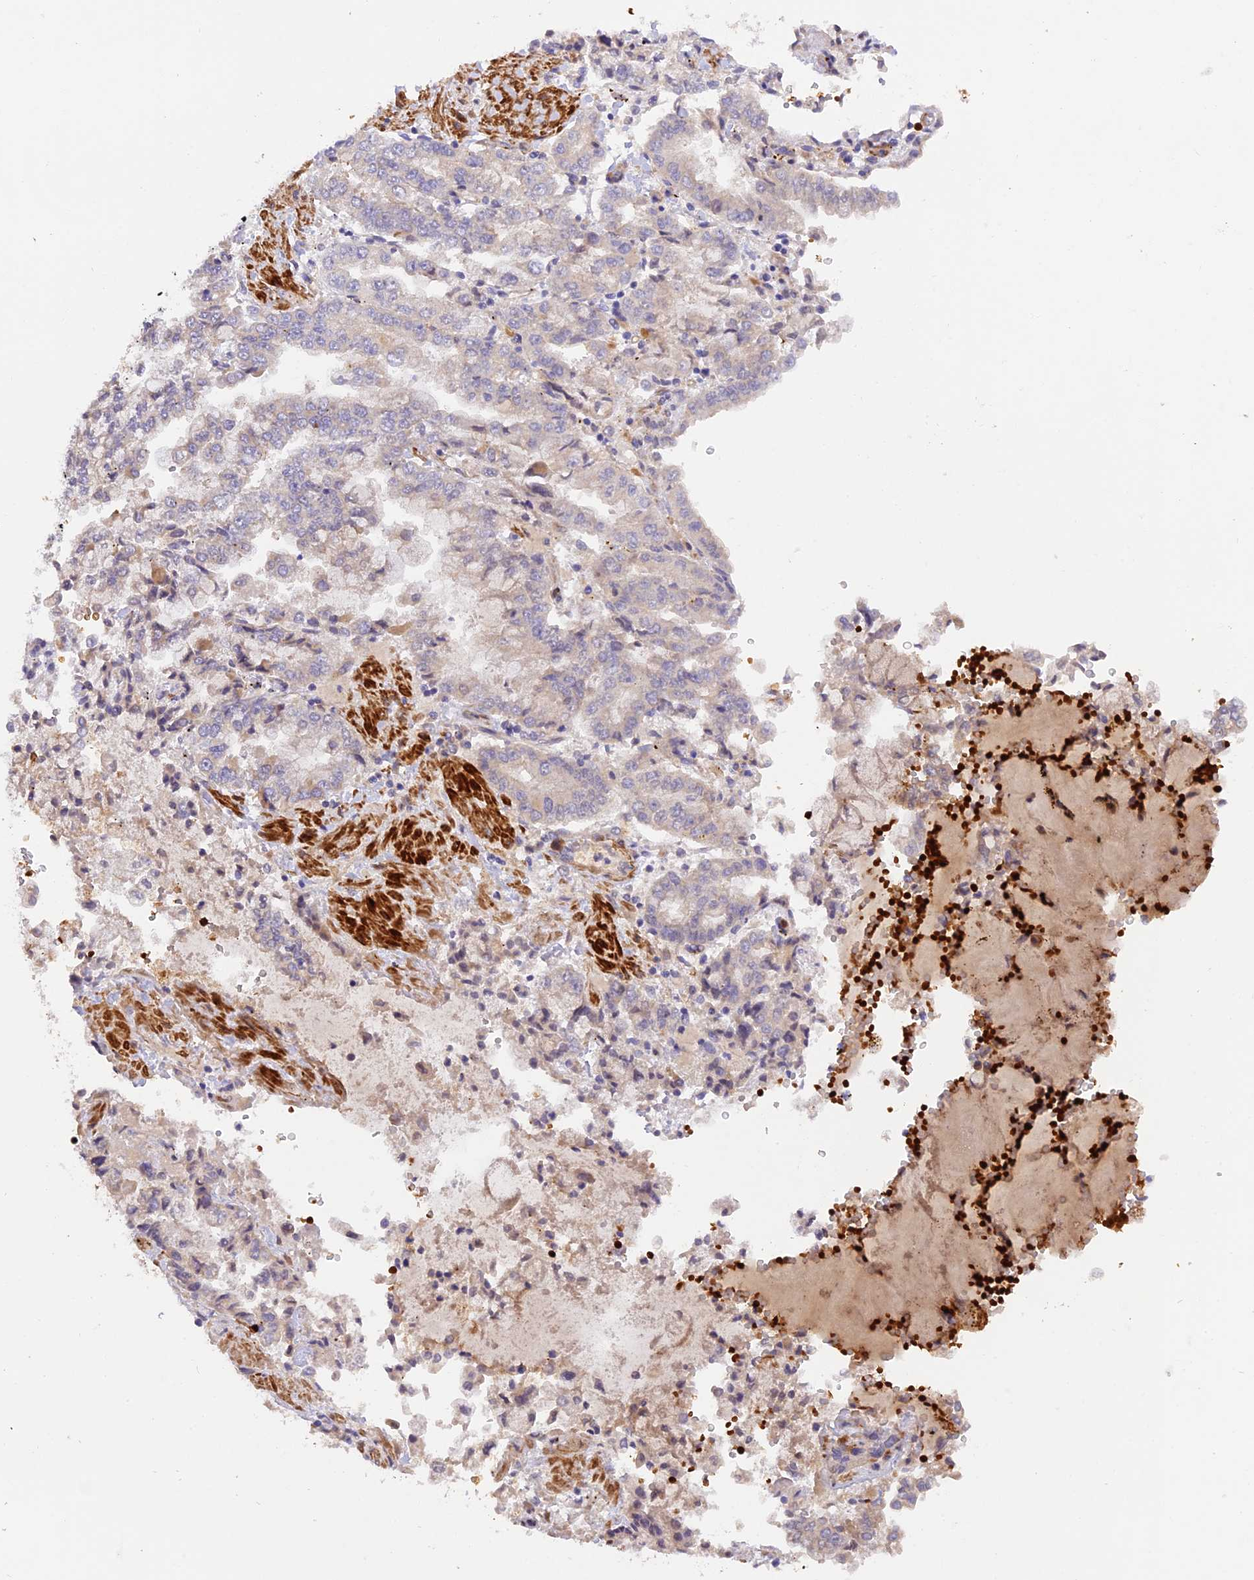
{"staining": {"intensity": "negative", "quantity": "none", "location": "none"}, "tissue": "stomach cancer", "cell_type": "Tumor cells", "image_type": "cancer", "snomed": [{"axis": "morphology", "description": "Adenocarcinoma, NOS"}, {"axis": "topography", "description": "Stomach"}], "caption": "Immunohistochemical staining of human stomach adenocarcinoma reveals no significant positivity in tumor cells. Brightfield microscopy of immunohistochemistry stained with DAB (3,3'-diaminobenzidine) (brown) and hematoxylin (blue), captured at high magnification.", "gene": "WDFY4", "patient": {"sex": "male", "age": 76}}